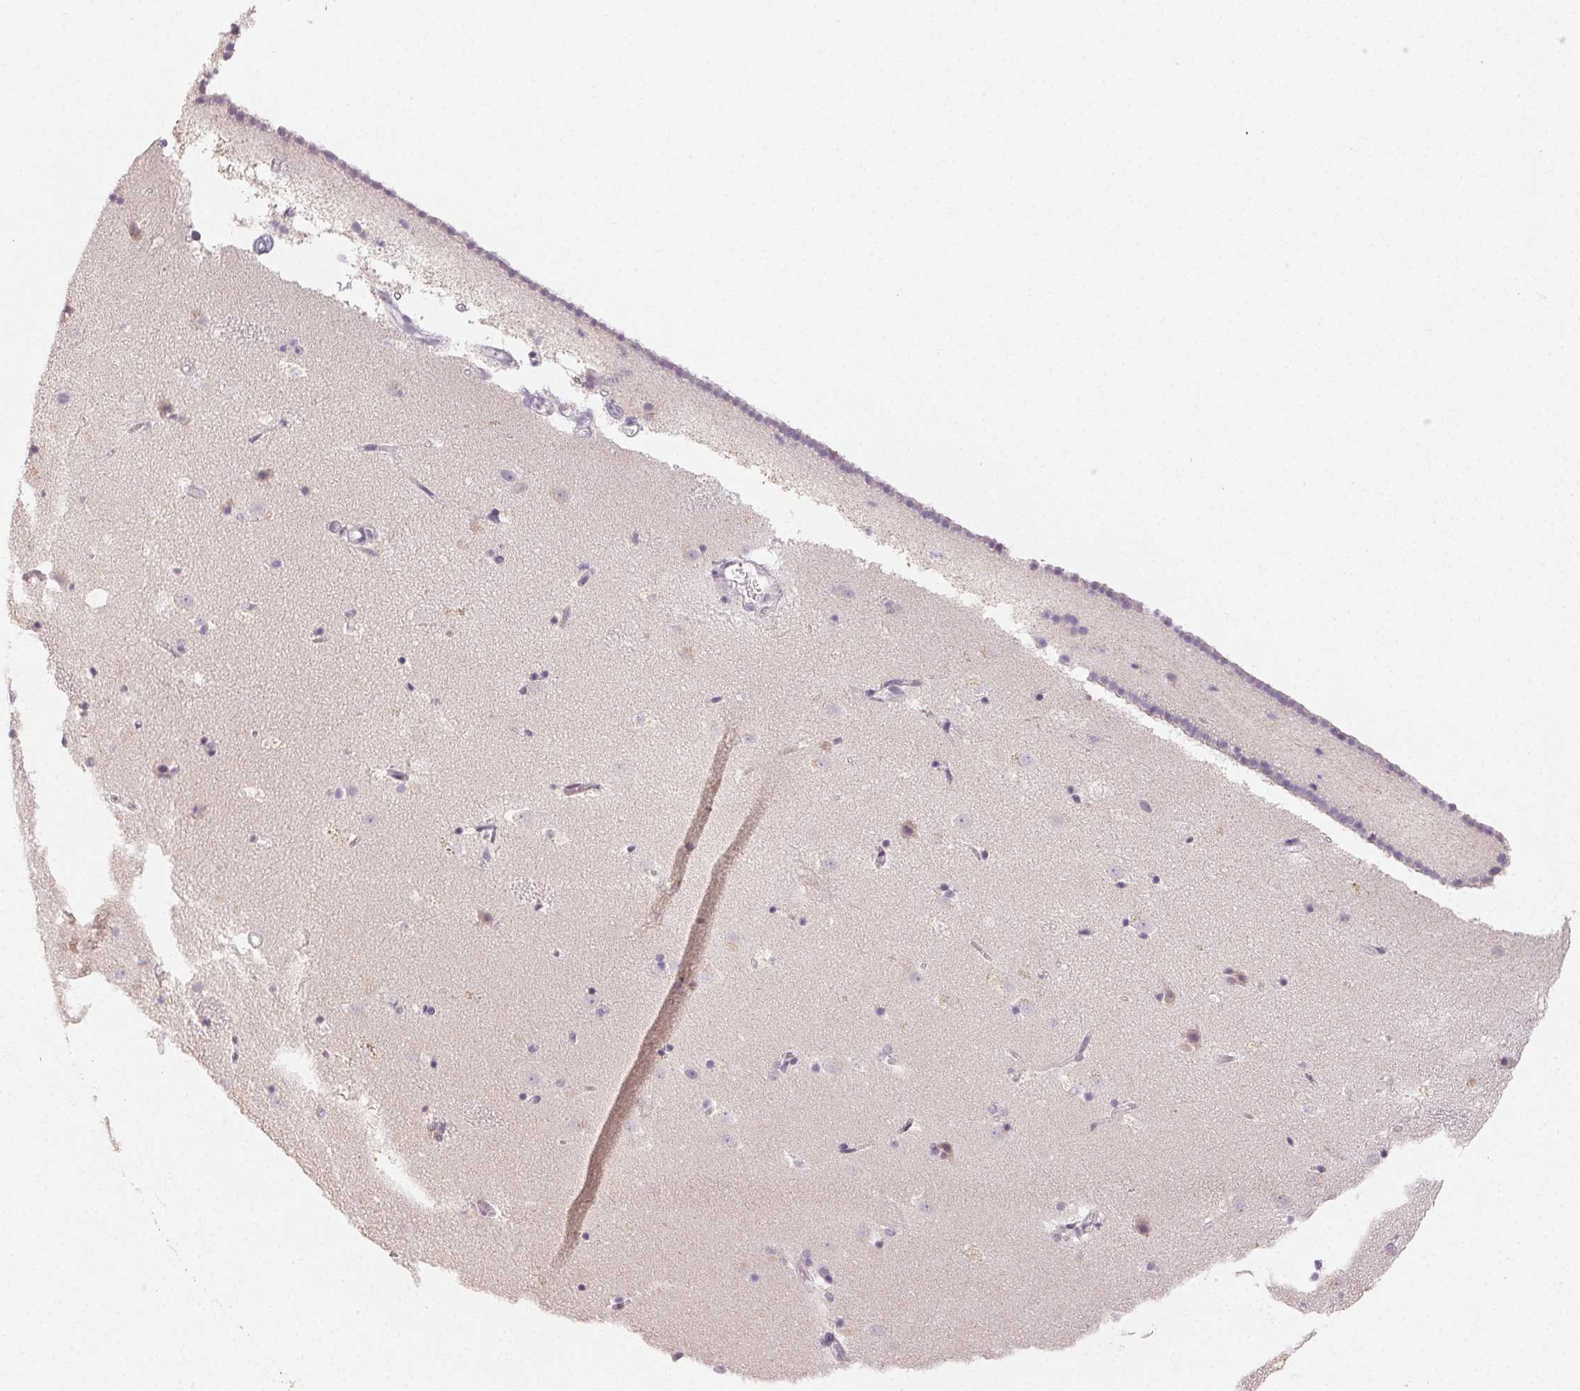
{"staining": {"intensity": "negative", "quantity": "none", "location": "none"}, "tissue": "caudate", "cell_type": "Glial cells", "image_type": "normal", "snomed": [{"axis": "morphology", "description": "Normal tissue, NOS"}, {"axis": "topography", "description": "Lateral ventricle wall"}], "caption": "This photomicrograph is of benign caudate stained with immunohistochemistry (IHC) to label a protein in brown with the nuclei are counter-stained blue. There is no staining in glial cells. Brightfield microscopy of immunohistochemistry stained with DAB (3,3'-diaminobenzidine) (brown) and hematoxylin (blue), captured at high magnification.", "gene": "LVRN", "patient": {"sex": "male", "age": 37}}